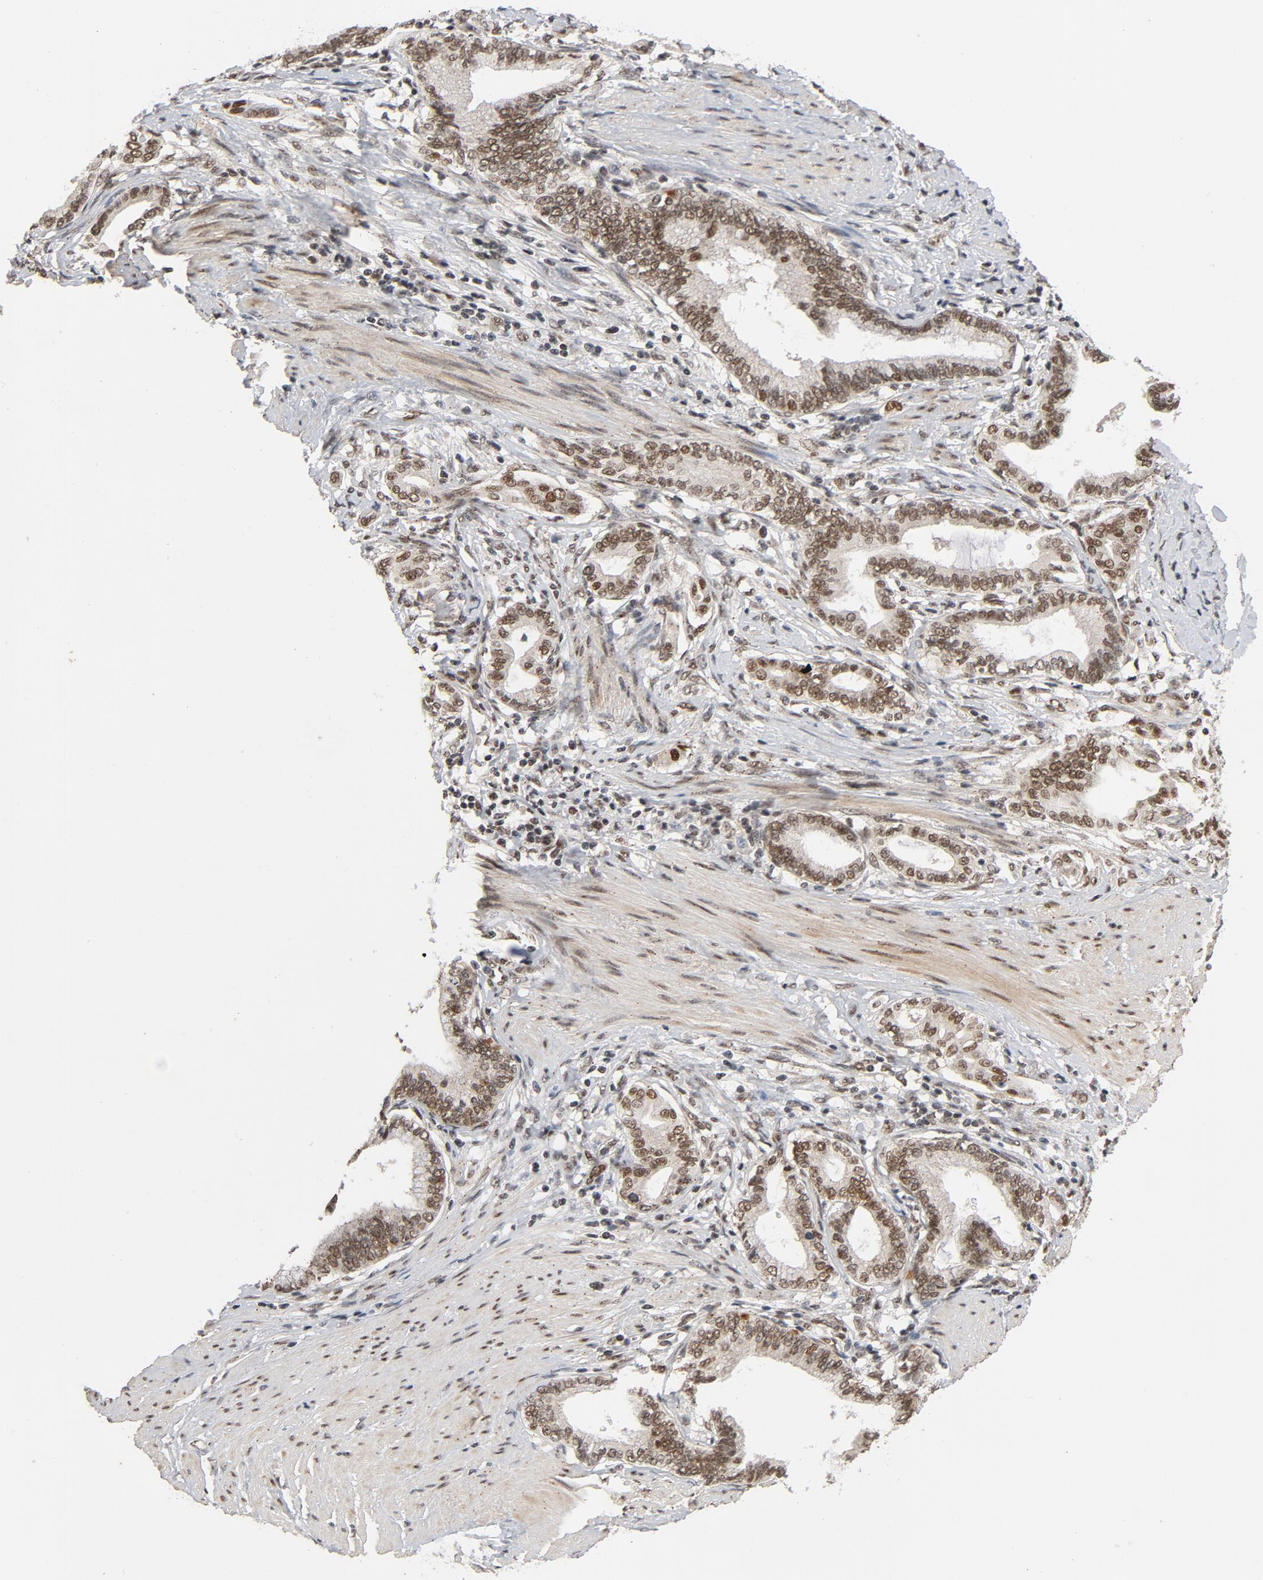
{"staining": {"intensity": "moderate", "quantity": ">75%", "location": "nuclear"}, "tissue": "pancreatic cancer", "cell_type": "Tumor cells", "image_type": "cancer", "snomed": [{"axis": "morphology", "description": "Adenocarcinoma, NOS"}, {"axis": "topography", "description": "Pancreas"}], "caption": "Pancreatic cancer stained for a protein (brown) shows moderate nuclear positive expression in about >75% of tumor cells.", "gene": "SMARCD1", "patient": {"sex": "female", "age": 64}}